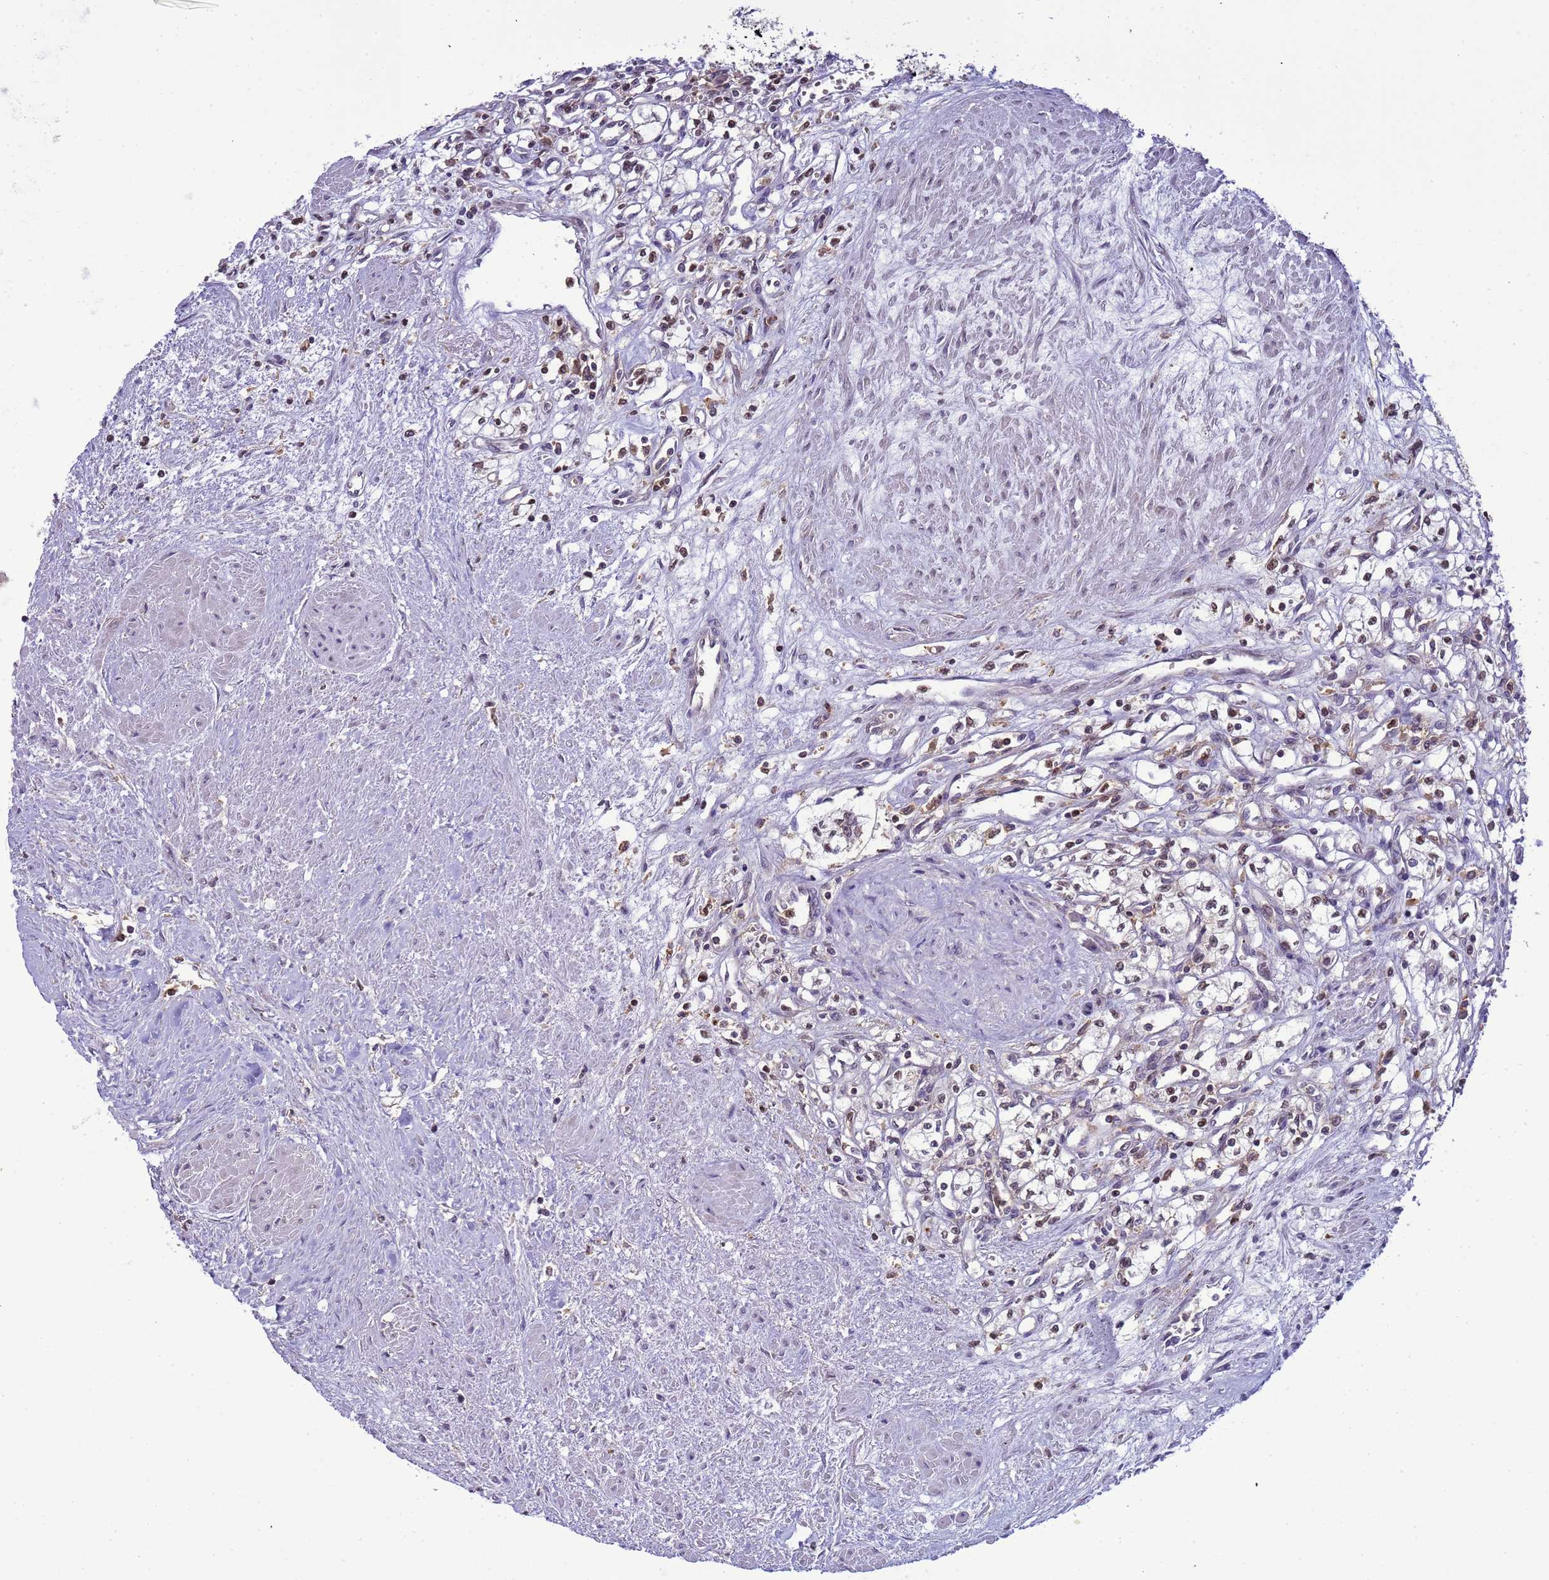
{"staining": {"intensity": "moderate", "quantity": "<25%", "location": "nuclear"}, "tissue": "renal cancer", "cell_type": "Tumor cells", "image_type": "cancer", "snomed": [{"axis": "morphology", "description": "Adenocarcinoma, NOS"}, {"axis": "topography", "description": "Kidney"}], "caption": "Human renal cancer stained with a brown dye displays moderate nuclear positive positivity in about <25% of tumor cells.", "gene": "CD53", "patient": {"sex": "male", "age": 59}}